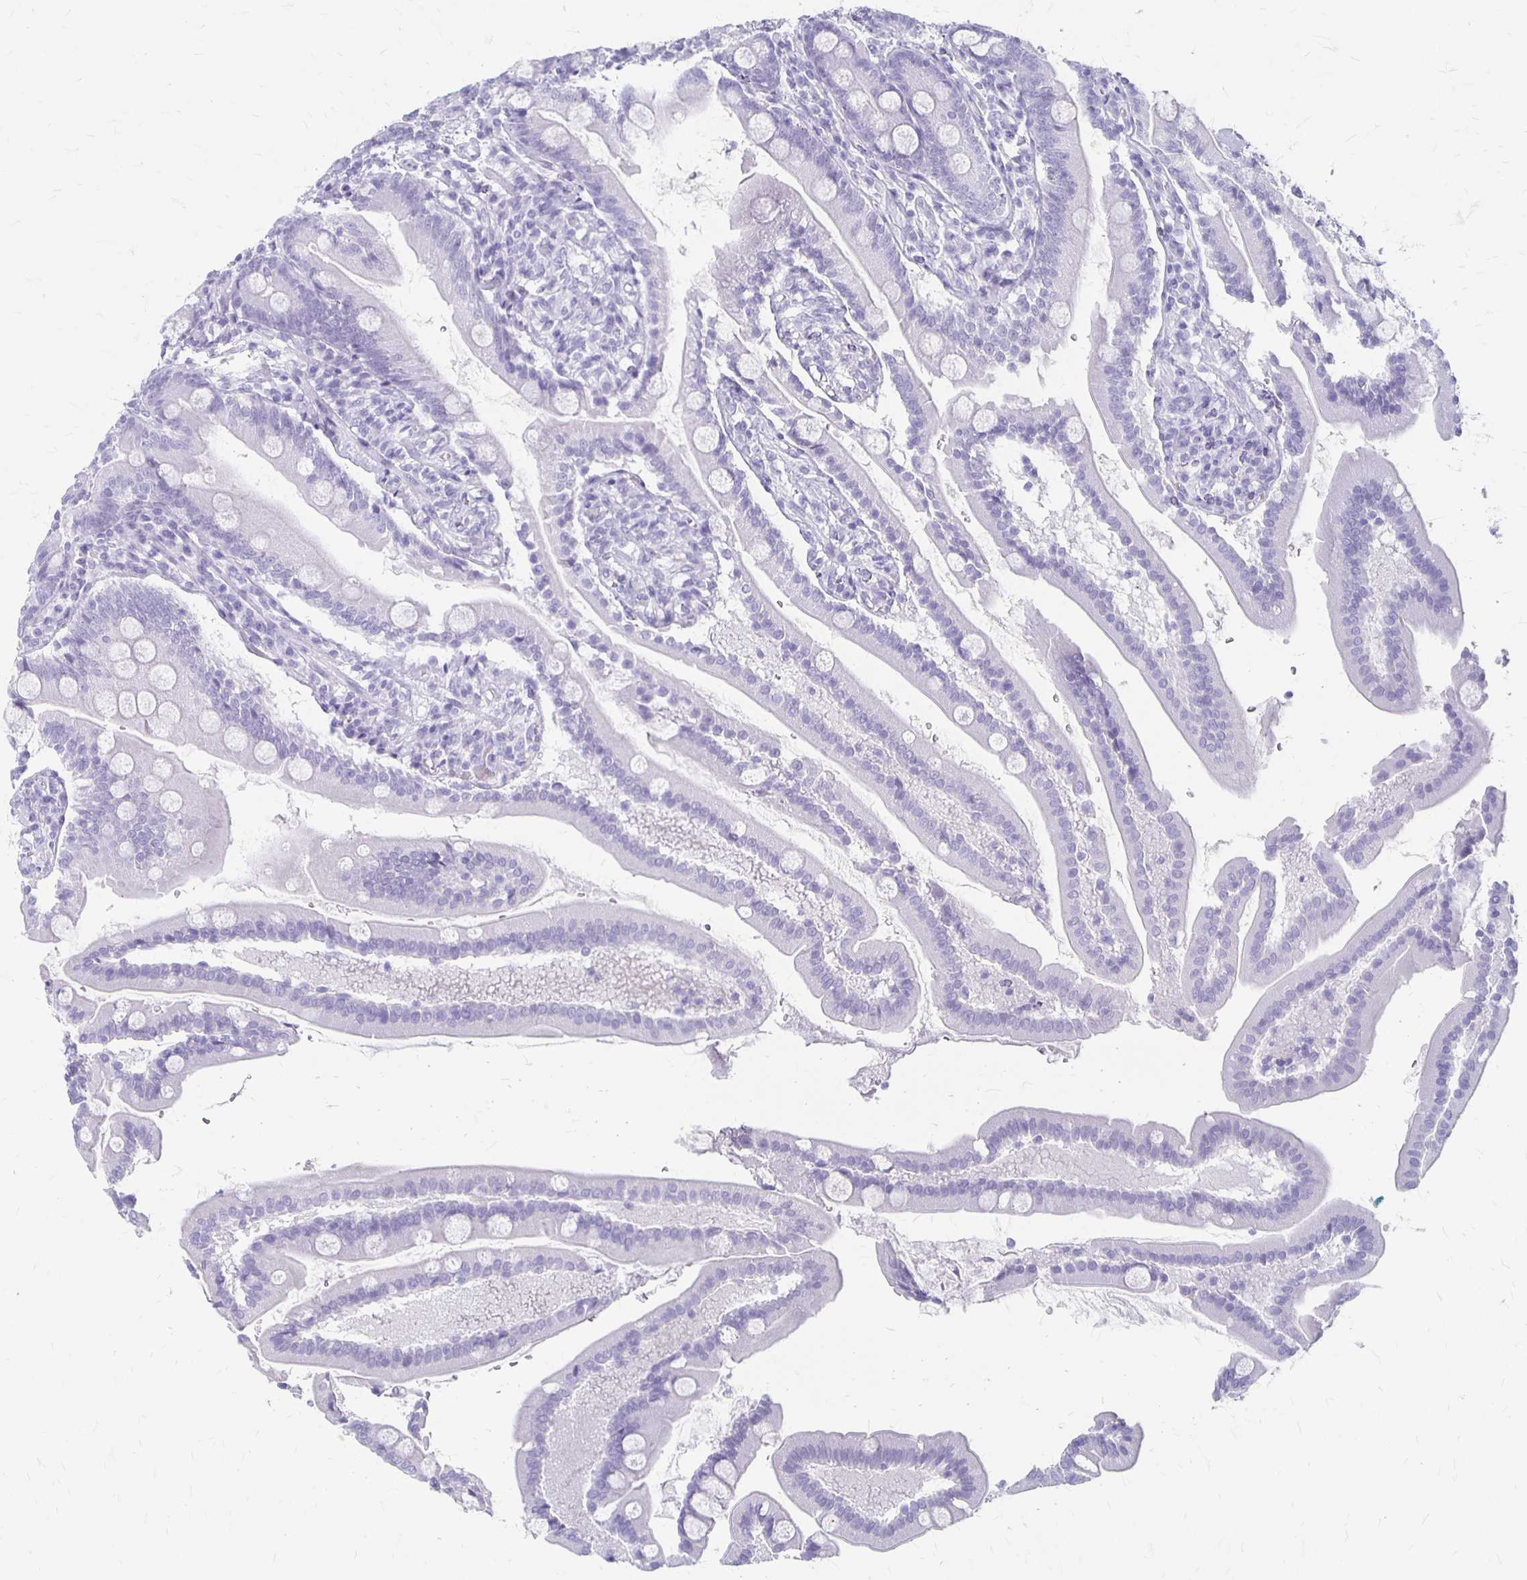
{"staining": {"intensity": "negative", "quantity": "none", "location": "none"}, "tissue": "duodenum", "cell_type": "Glandular cells", "image_type": "normal", "snomed": [{"axis": "morphology", "description": "Normal tissue, NOS"}, {"axis": "topography", "description": "Duodenum"}], "caption": "Immunohistochemistry (IHC) image of normal duodenum stained for a protein (brown), which reveals no positivity in glandular cells.", "gene": "MAGEC2", "patient": {"sex": "female", "age": 67}}